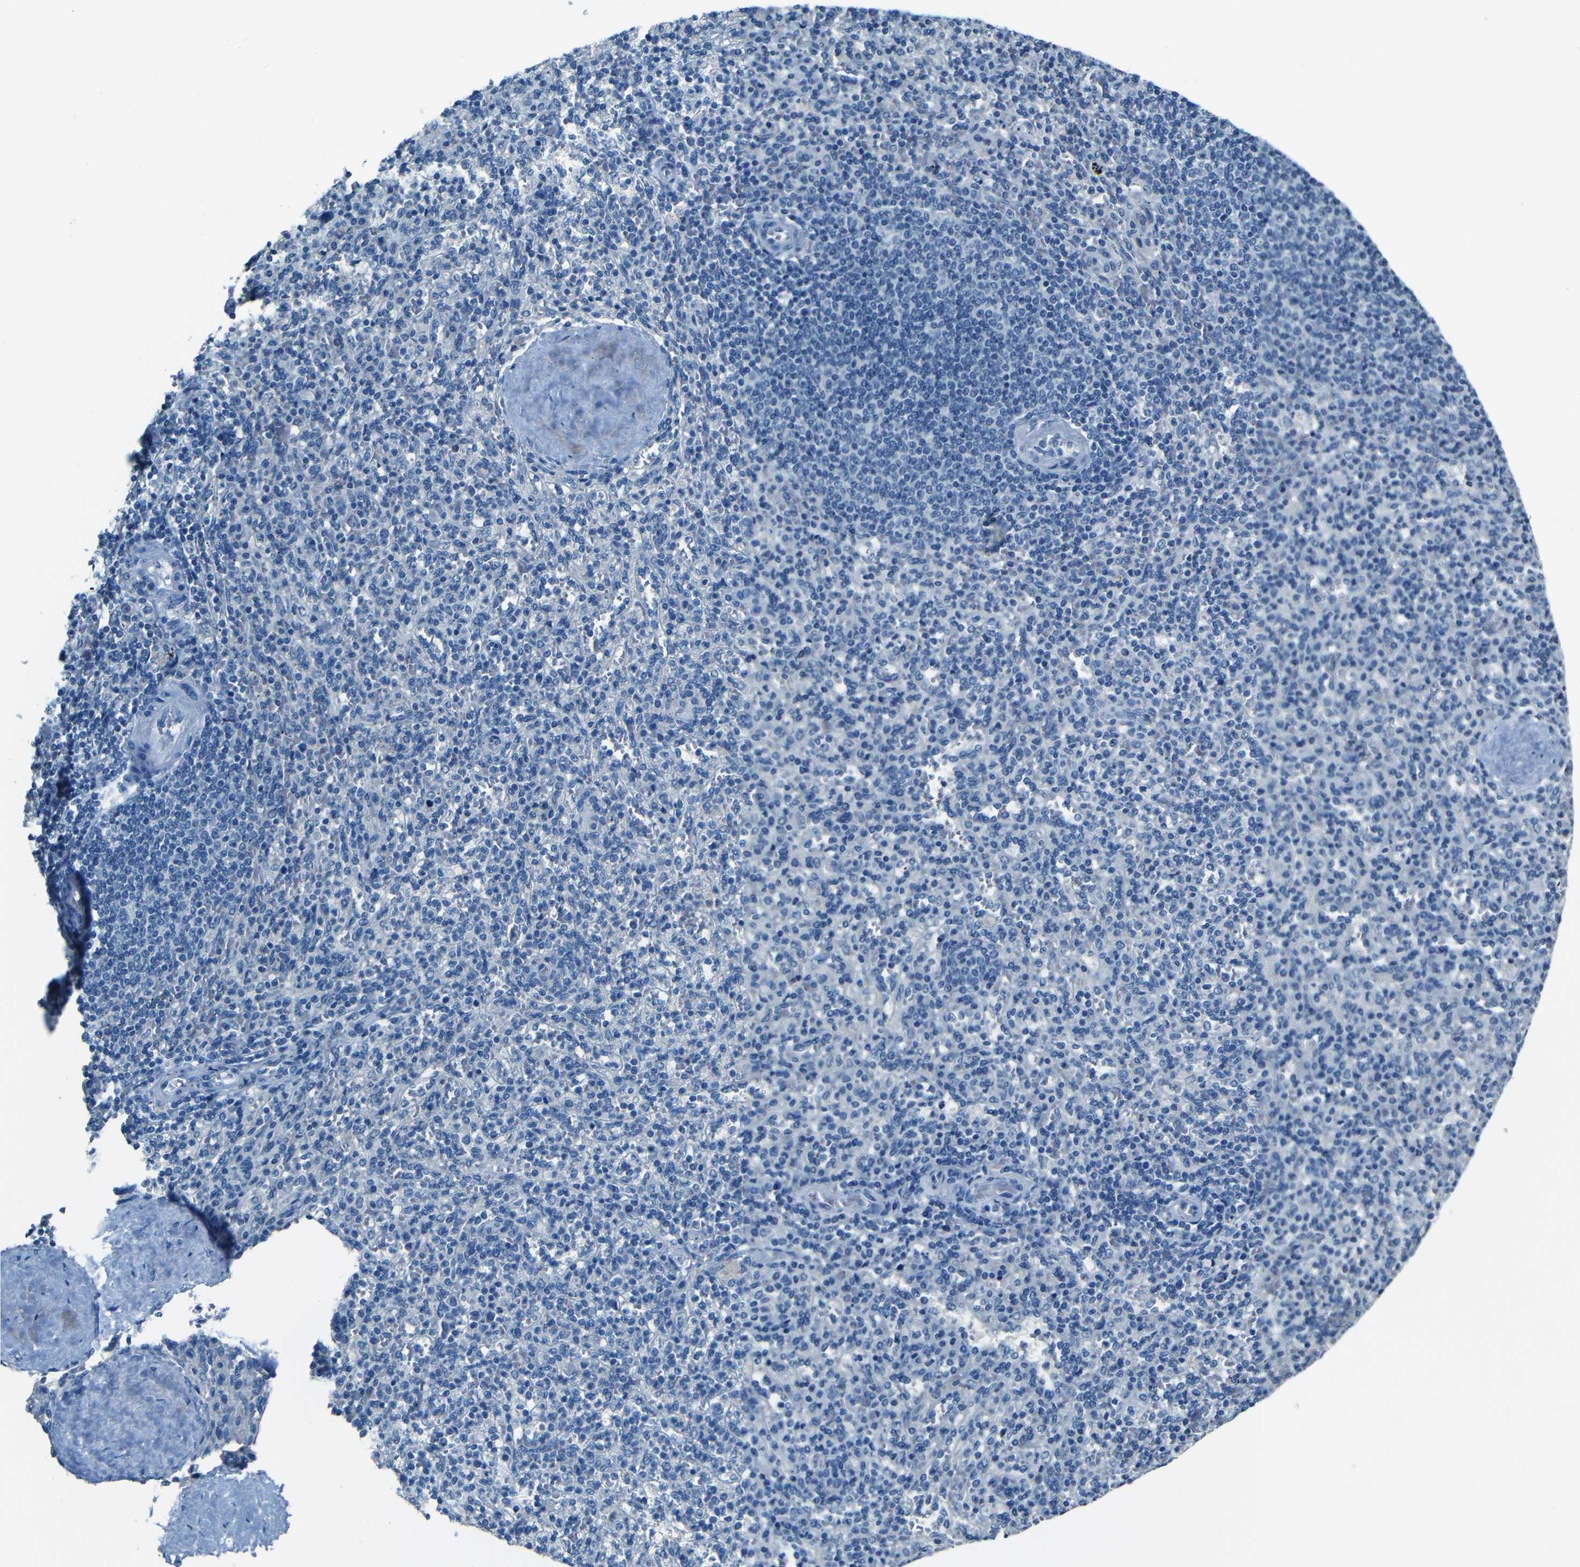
{"staining": {"intensity": "negative", "quantity": "none", "location": "none"}, "tissue": "spleen", "cell_type": "Cells in red pulp", "image_type": "normal", "snomed": [{"axis": "morphology", "description": "Normal tissue, NOS"}, {"axis": "topography", "description": "Spleen"}], "caption": "This image is of benign spleen stained with IHC to label a protein in brown with the nuclei are counter-stained blue. There is no positivity in cells in red pulp.", "gene": "ZMAT1", "patient": {"sex": "male", "age": 36}}